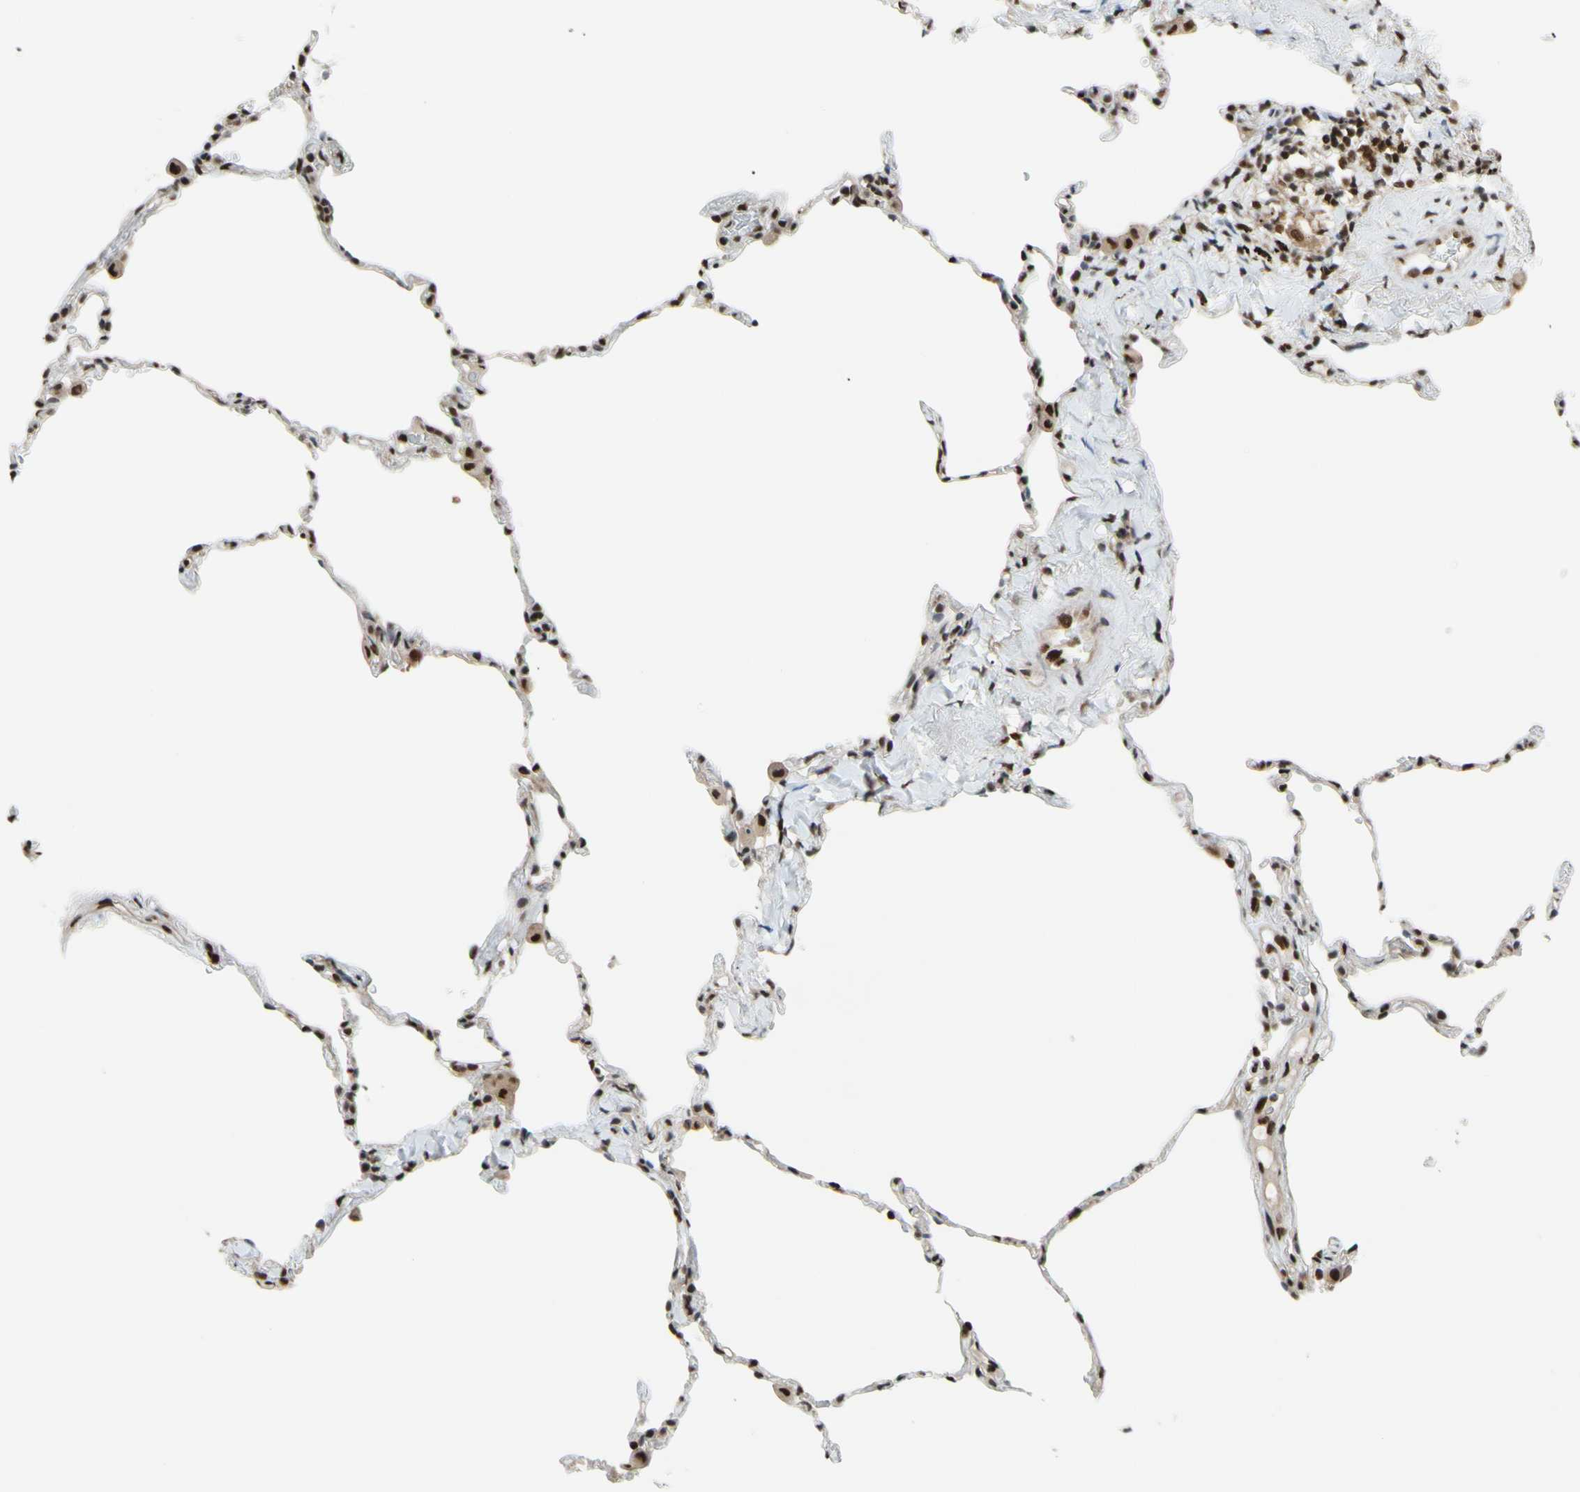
{"staining": {"intensity": "strong", "quantity": "25%-75%", "location": "nuclear"}, "tissue": "lung", "cell_type": "Alveolar cells", "image_type": "normal", "snomed": [{"axis": "morphology", "description": "Normal tissue, NOS"}, {"axis": "topography", "description": "Lung"}], "caption": "A high amount of strong nuclear positivity is identified in approximately 25%-75% of alveolar cells in benign lung. The staining is performed using DAB (3,3'-diaminobenzidine) brown chromogen to label protein expression. The nuclei are counter-stained blue using hematoxylin.", "gene": "FKBP5", "patient": {"sex": "male", "age": 59}}